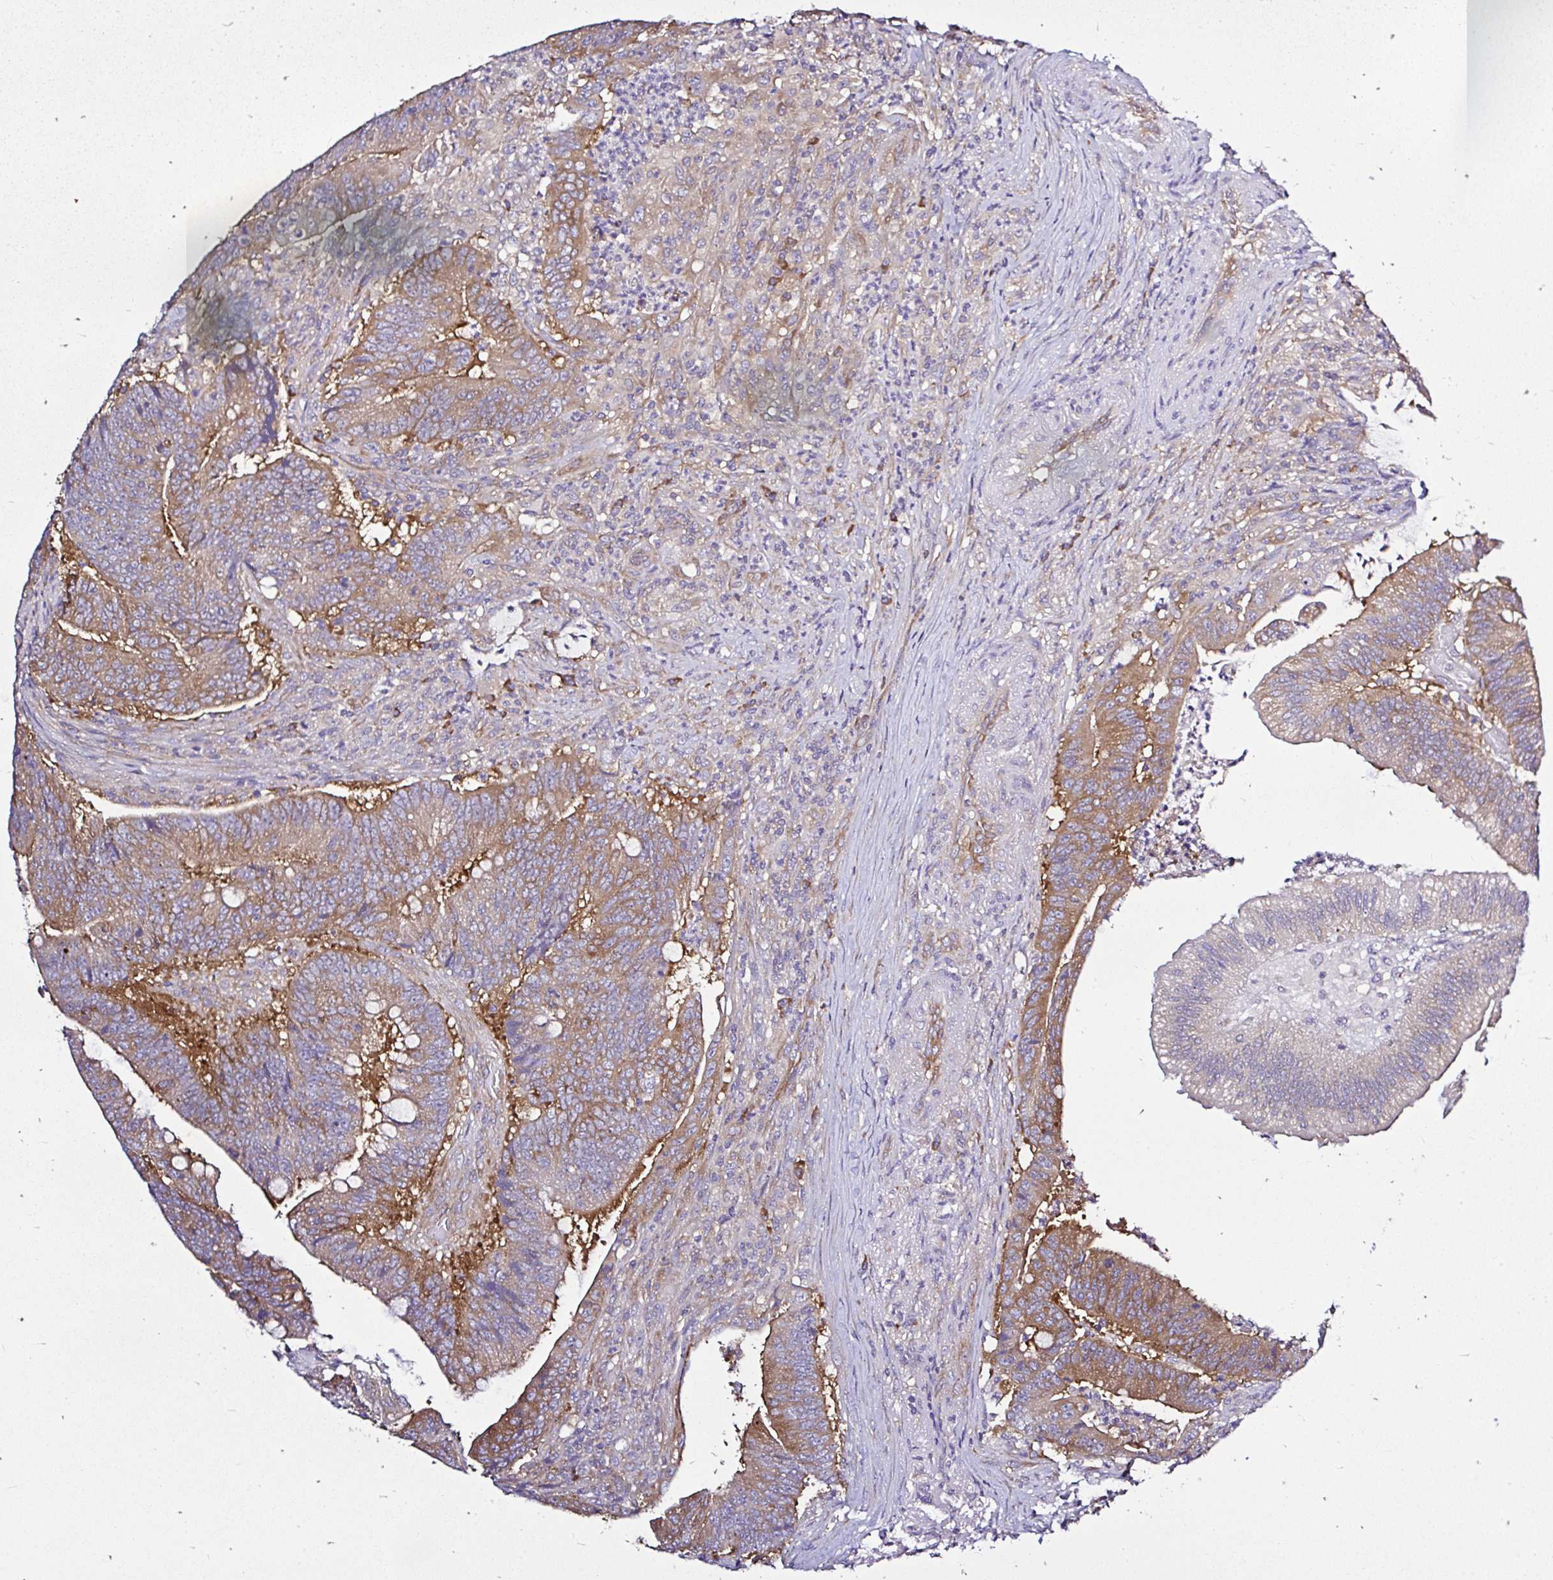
{"staining": {"intensity": "moderate", "quantity": "25%-75%", "location": "cytoplasmic/membranous"}, "tissue": "colorectal cancer", "cell_type": "Tumor cells", "image_type": "cancer", "snomed": [{"axis": "morphology", "description": "Adenocarcinoma, NOS"}, {"axis": "topography", "description": "Colon"}], "caption": "Colorectal cancer tissue displays moderate cytoplasmic/membranous expression in about 25%-75% of tumor cells The staining was performed using DAB, with brown indicating positive protein expression. Nuclei are stained blue with hematoxylin.", "gene": "LARS1", "patient": {"sex": "female", "age": 87}}